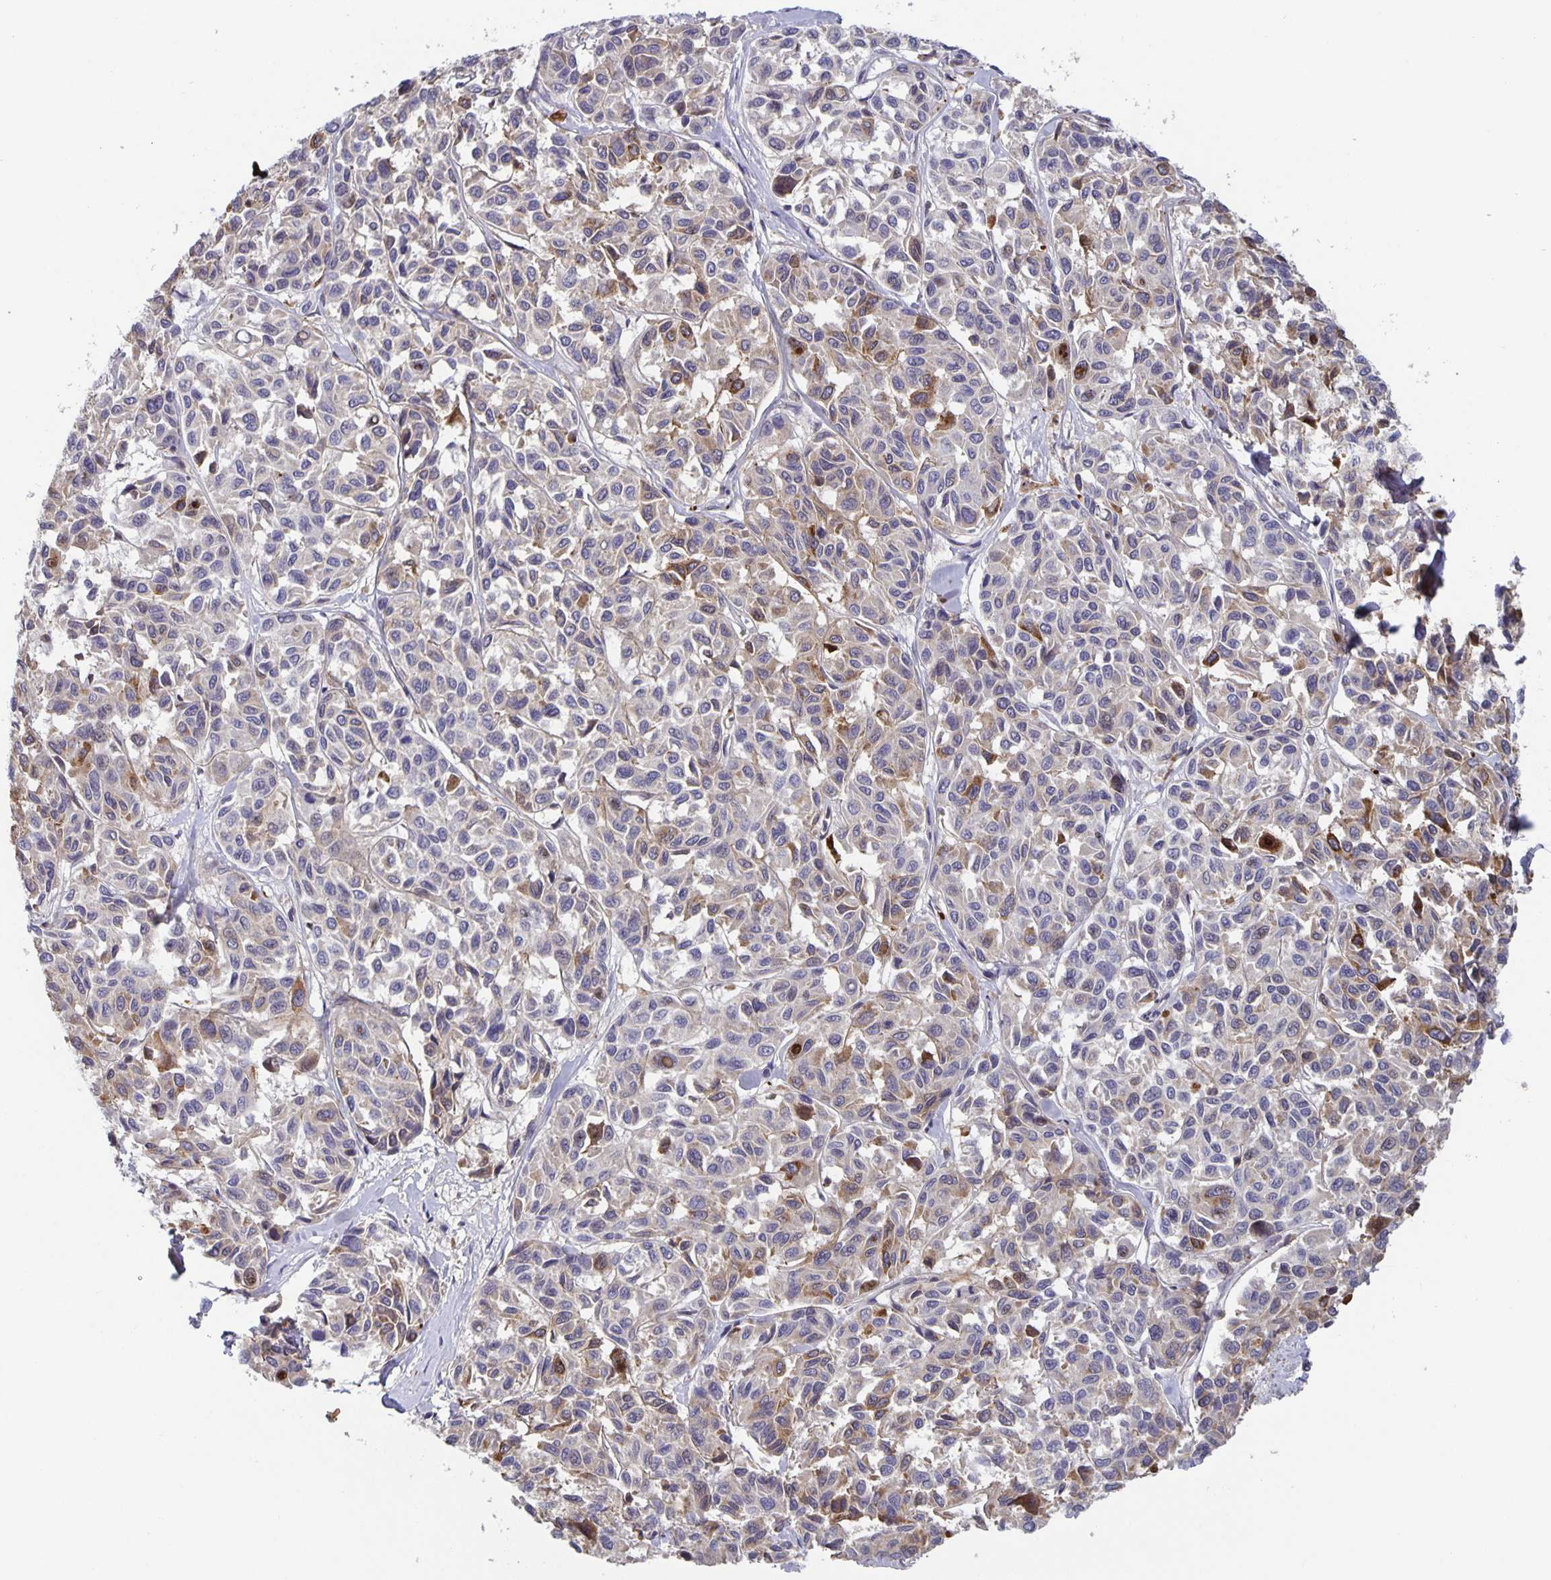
{"staining": {"intensity": "moderate", "quantity": "25%-75%", "location": "cytoplasmic/membranous"}, "tissue": "melanoma", "cell_type": "Tumor cells", "image_type": "cancer", "snomed": [{"axis": "morphology", "description": "Malignant melanoma, NOS"}, {"axis": "topography", "description": "Skin"}], "caption": "This is an image of immunohistochemistry (IHC) staining of melanoma, which shows moderate positivity in the cytoplasmic/membranous of tumor cells.", "gene": "GDF15", "patient": {"sex": "female", "age": 66}}